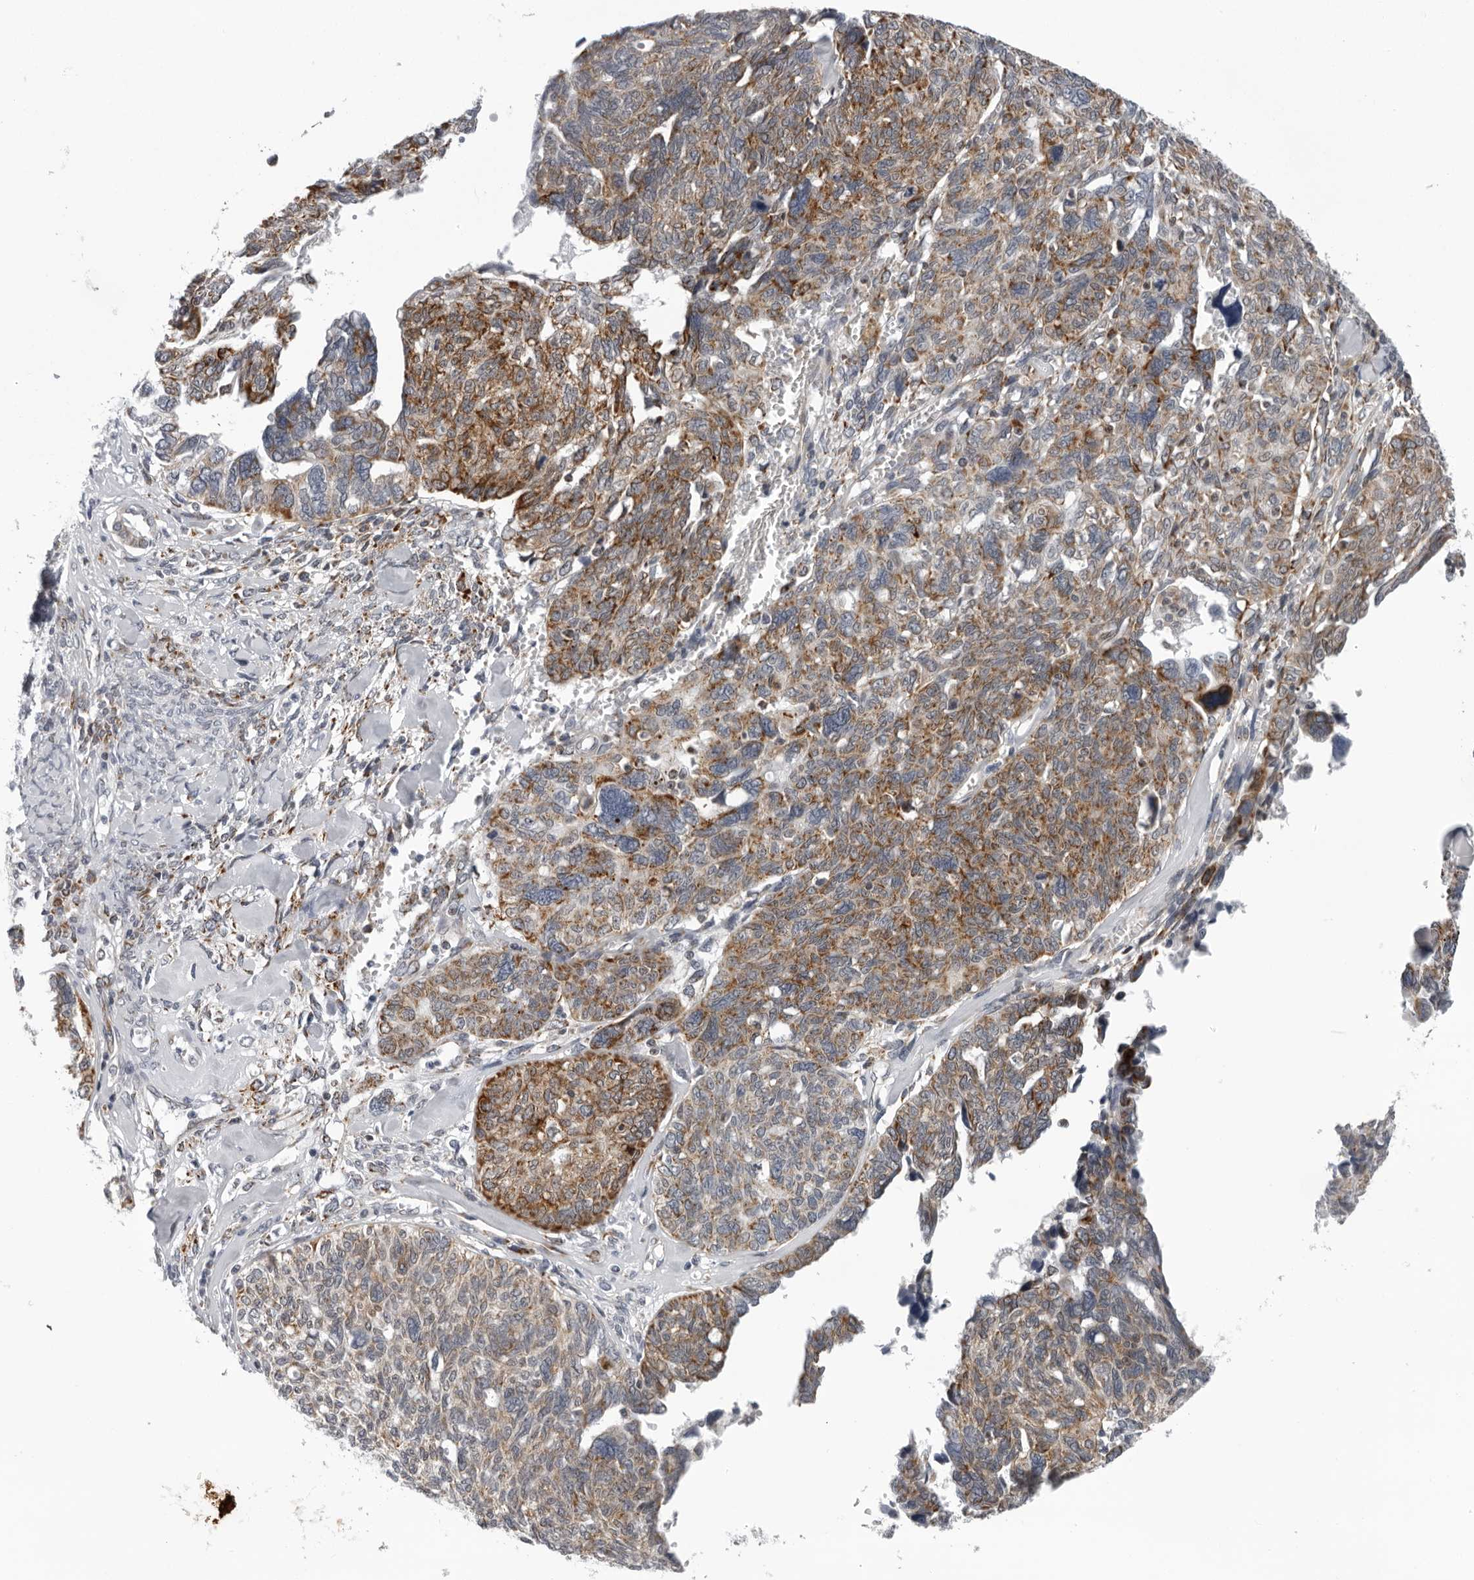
{"staining": {"intensity": "moderate", "quantity": ">75%", "location": "cytoplasmic/membranous"}, "tissue": "ovarian cancer", "cell_type": "Tumor cells", "image_type": "cancer", "snomed": [{"axis": "morphology", "description": "Cystadenocarcinoma, serous, NOS"}, {"axis": "topography", "description": "Ovary"}], "caption": "Immunohistochemical staining of human ovarian serous cystadenocarcinoma demonstrates medium levels of moderate cytoplasmic/membranous protein expression in about >75% of tumor cells.", "gene": "CPT2", "patient": {"sex": "female", "age": 79}}